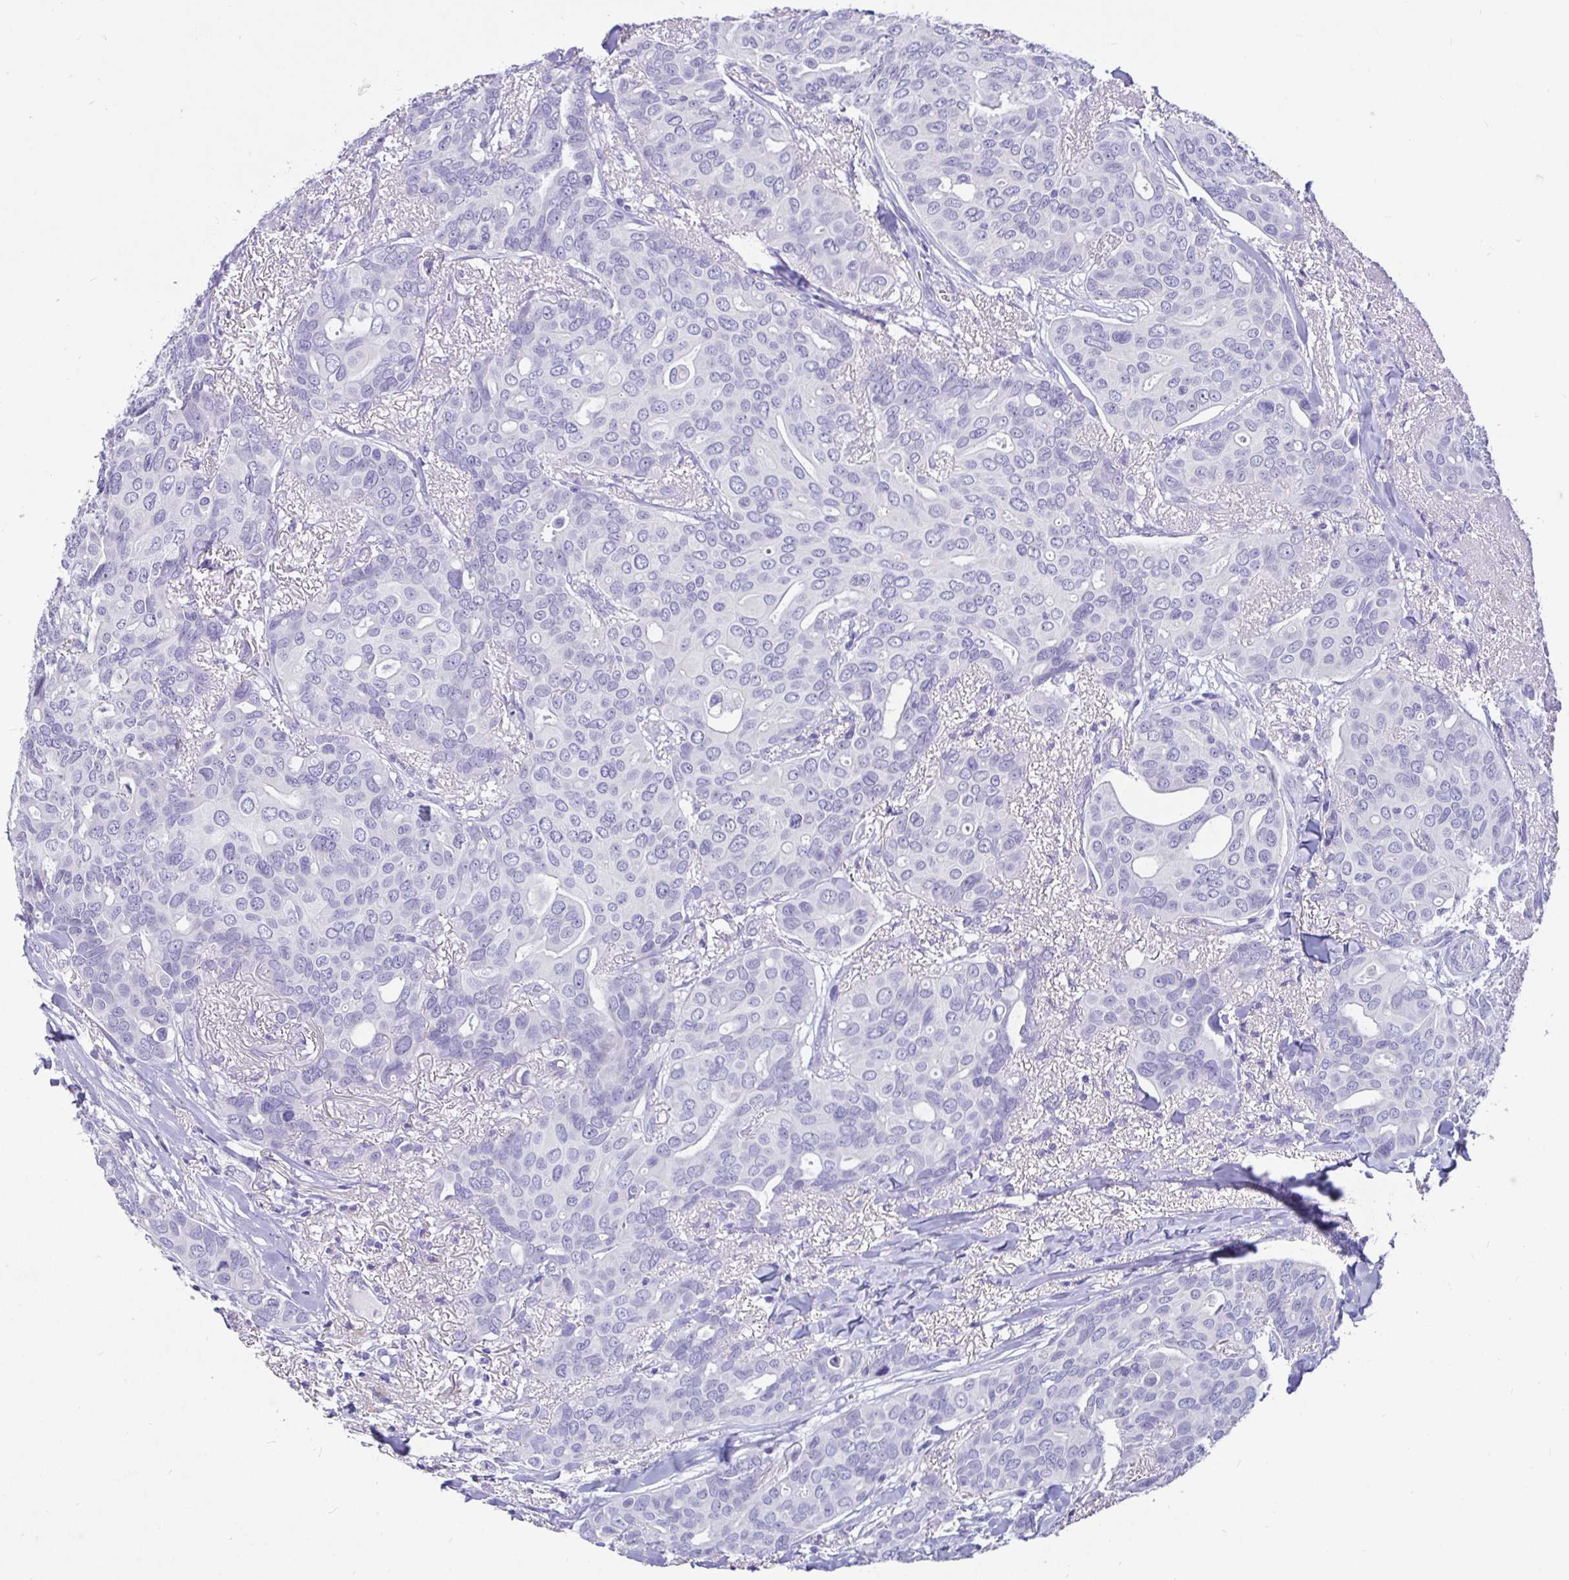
{"staining": {"intensity": "negative", "quantity": "none", "location": "none"}, "tissue": "breast cancer", "cell_type": "Tumor cells", "image_type": "cancer", "snomed": [{"axis": "morphology", "description": "Duct carcinoma"}, {"axis": "topography", "description": "Breast"}], "caption": "Immunohistochemistry histopathology image of neoplastic tissue: invasive ductal carcinoma (breast) stained with DAB (3,3'-diaminobenzidine) shows no significant protein expression in tumor cells. (Immunohistochemistry, brightfield microscopy, high magnification).", "gene": "TPTE", "patient": {"sex": "female", "age": 54}}